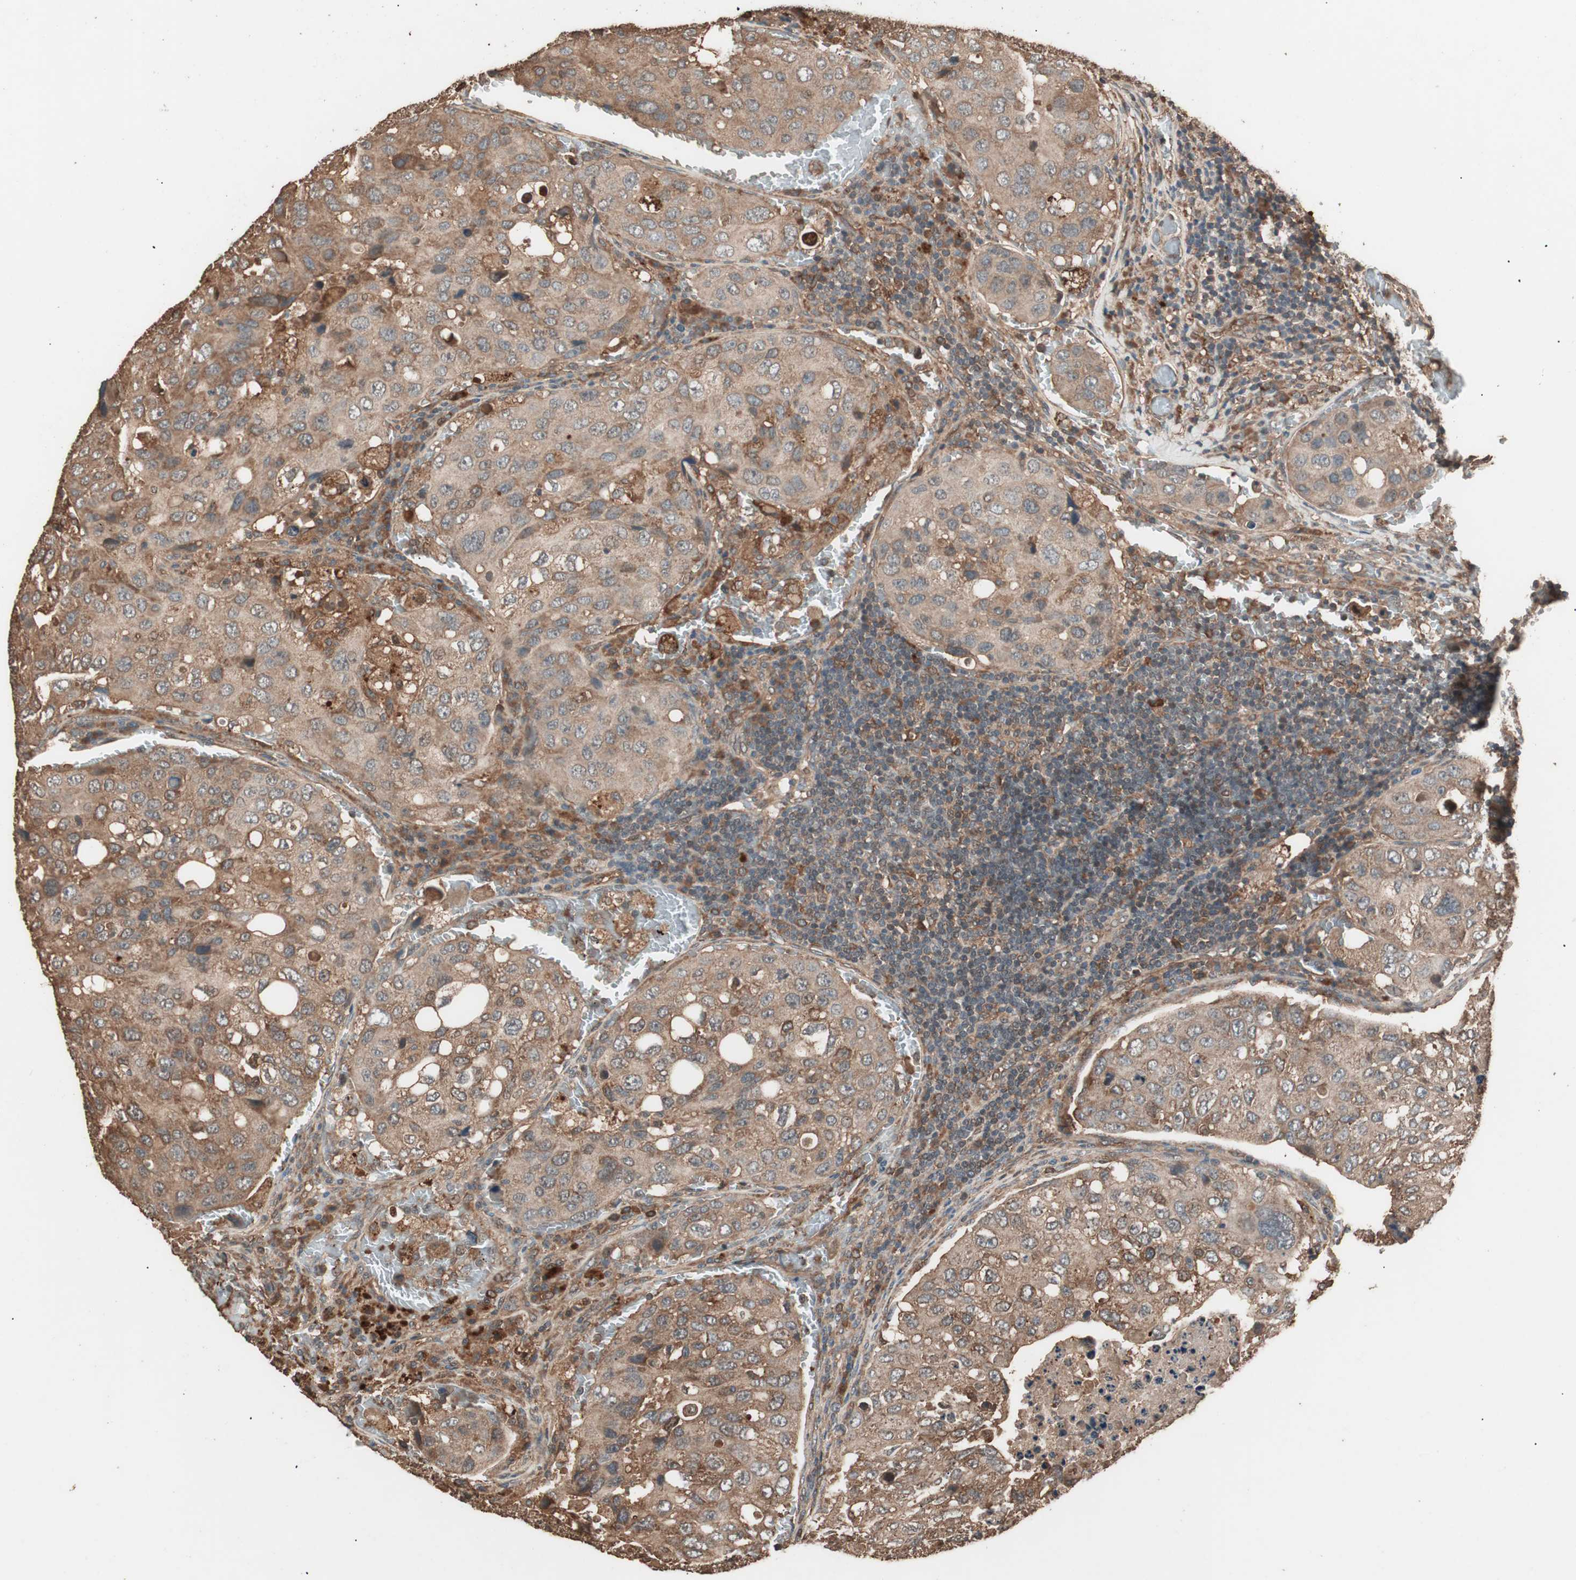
{"staining": {"intensity": "moderate", "quantity": ">75%", "location": "cytoplasmic/membranous"}, "tissue": "urothelial cancer", "cell_type": "Tumor cells", "image_type": "cancer", "snomed": [{"axis": "morphology", "description": "Urothelial carcinoma, High grade"}, {"axis": "topography", "description": "Lymph node"}, {"axis": "topography", "description": "Urinary bladder"}], "caption": "High-grade urothelial carcinoma tissue exhibits moderate cytoplasmic/membranous positivity in approximately >75% of tumor cells", "gene": "CCN4", "patient": {"sex": "male", "age": 51}}